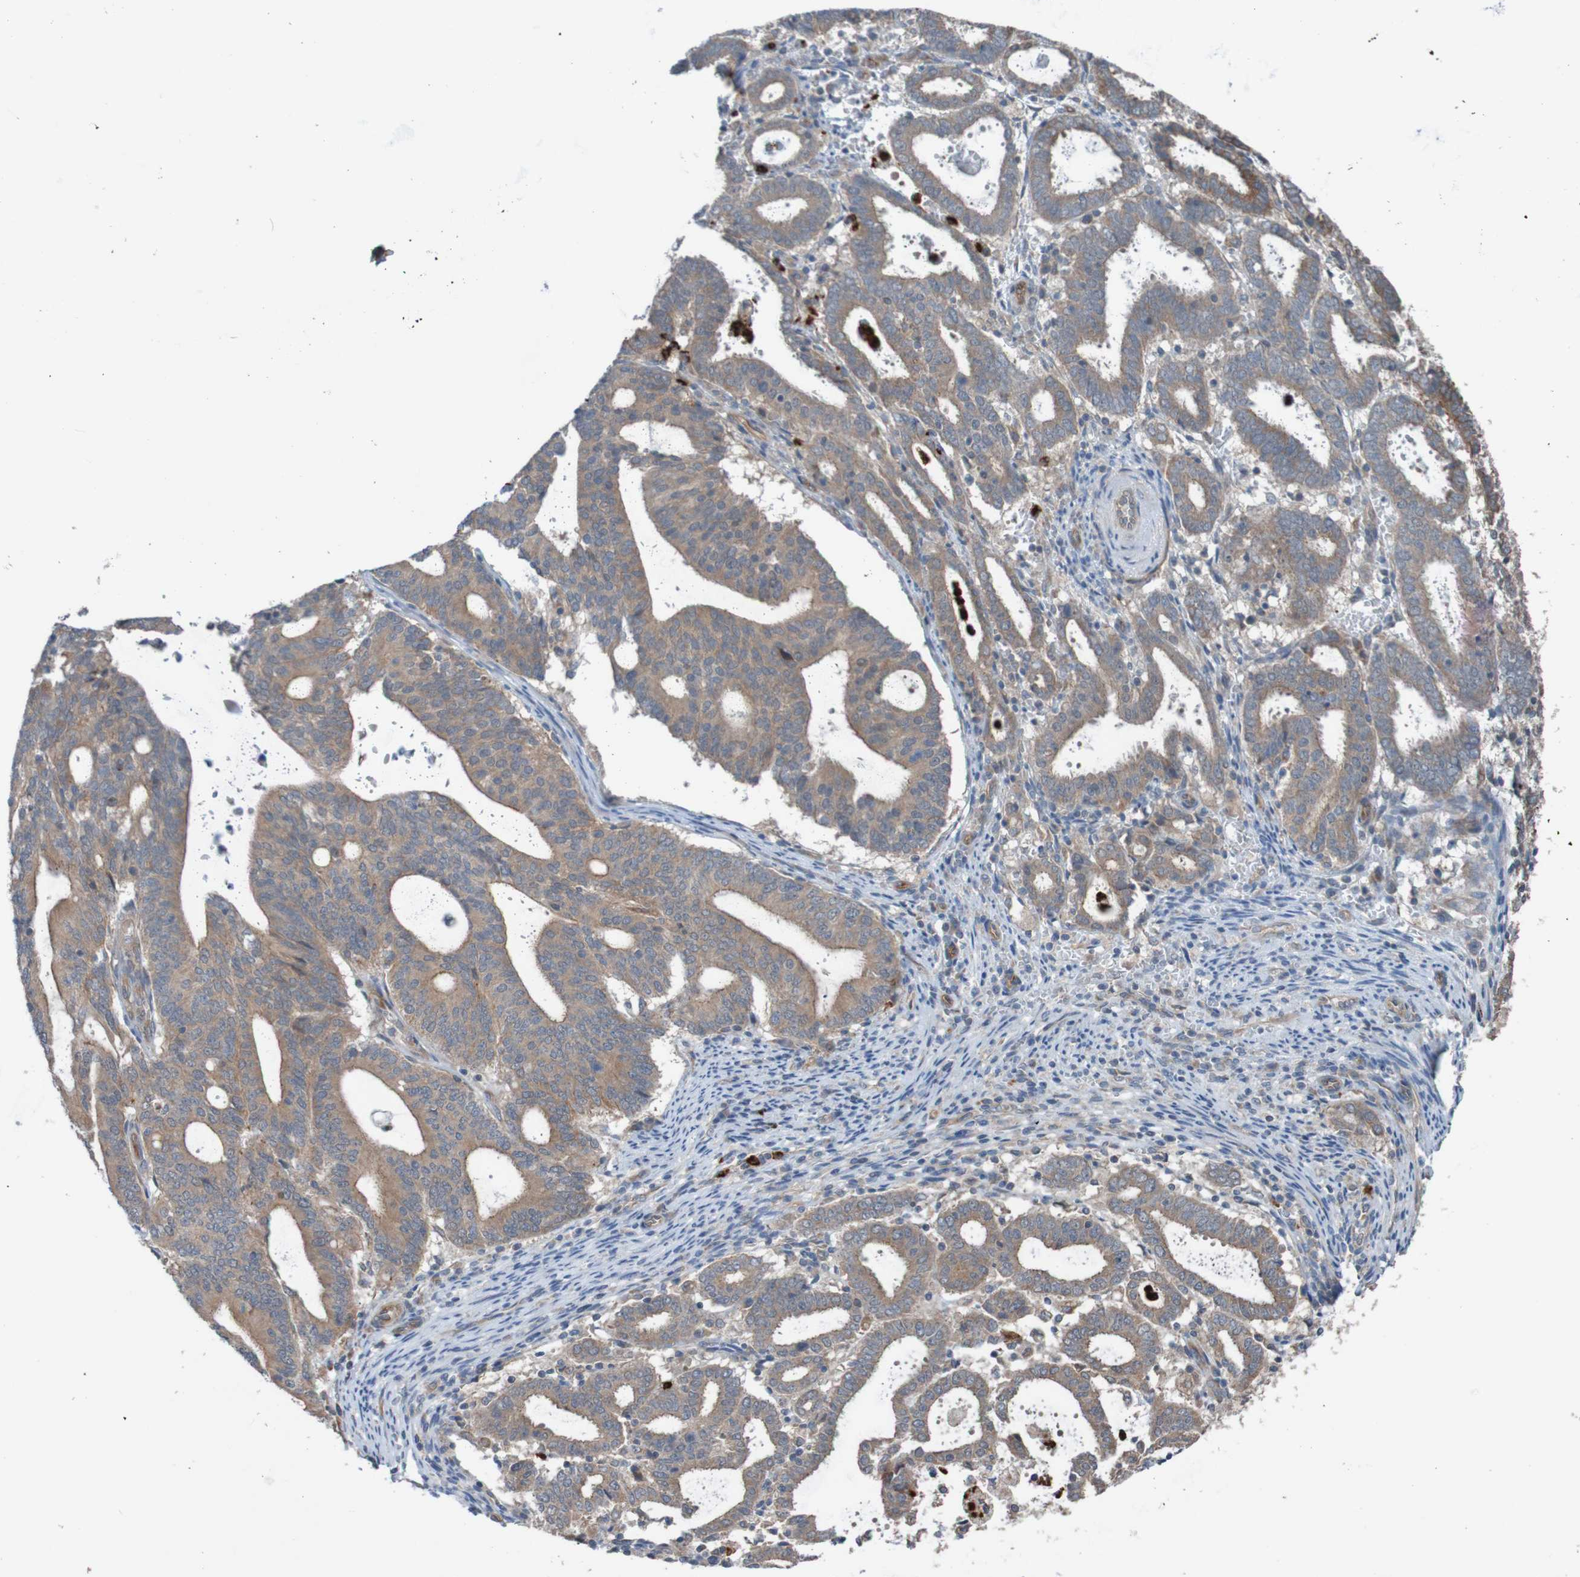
{"staining": {"intensity": "moderate", "quantity": ">75%", "location": "cytoplasmic/membranous"}, "tissue": "endometrial cancer", "cell_type": "Tumor cells", "image_type": "cancer", "snomed": [{"axis": "morphology", "description": "Adenocarcinoma, NOS"}, {"axis": "topography", "description": "Uterus"}], "caption": "Immunohistochemical staining of endometrial adenocarcinoma shows medium levels of moderate cytoplasmic/membranous expression in about >75% of tumor cells.", "gene": "ST8SIA6", "patient": {"sex": "female", "age": 83}}